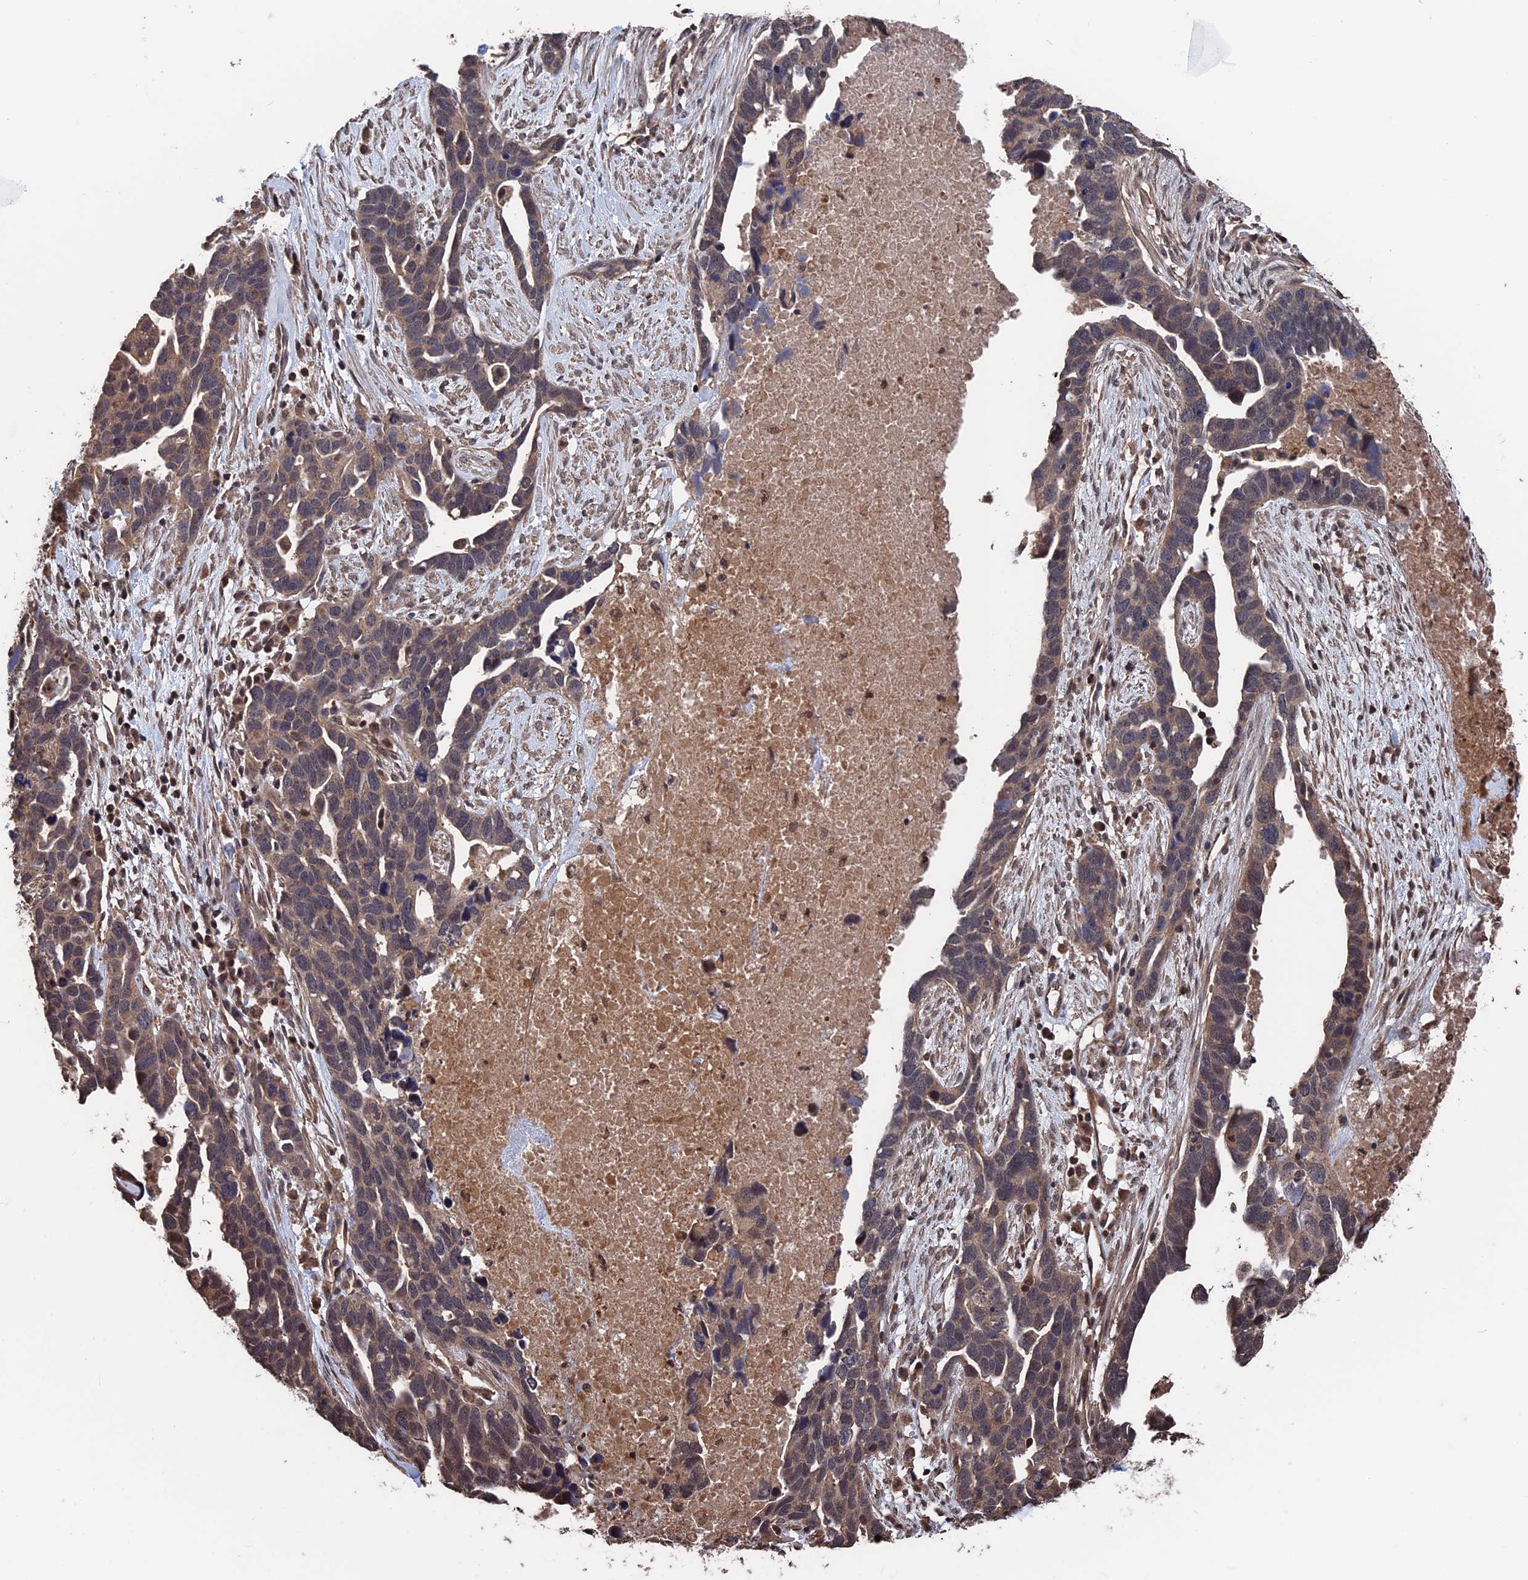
{"staining": {"intensity": "moderate", "quantity": "<25%", "location": "cytoplasmic/membranous,nuclear"}, "tissue": "ovarian cancer", "cell_type": "Tumor cells", "image_type": "cancer", "snomed": [{"axis": "morphology", "description": "Cystadenocarcinoma, serous, NOS"}, {"axis": "topography", "description": "Ovary"}], "caption": "DAB (3,3'-diaminobenzidine) immunohistochemical staining of ovarian cancer demonstrates moderate cytoplasmic/membranous and nuclear protein staining in approximately <25% of tumor cells. The protein is stained brown, and the nuclei are stained in blue (DAB IHC with brightfield microscopy, high magnification).", "gene": "PDE12", "patient": {"sex": "female", "age": 54}}